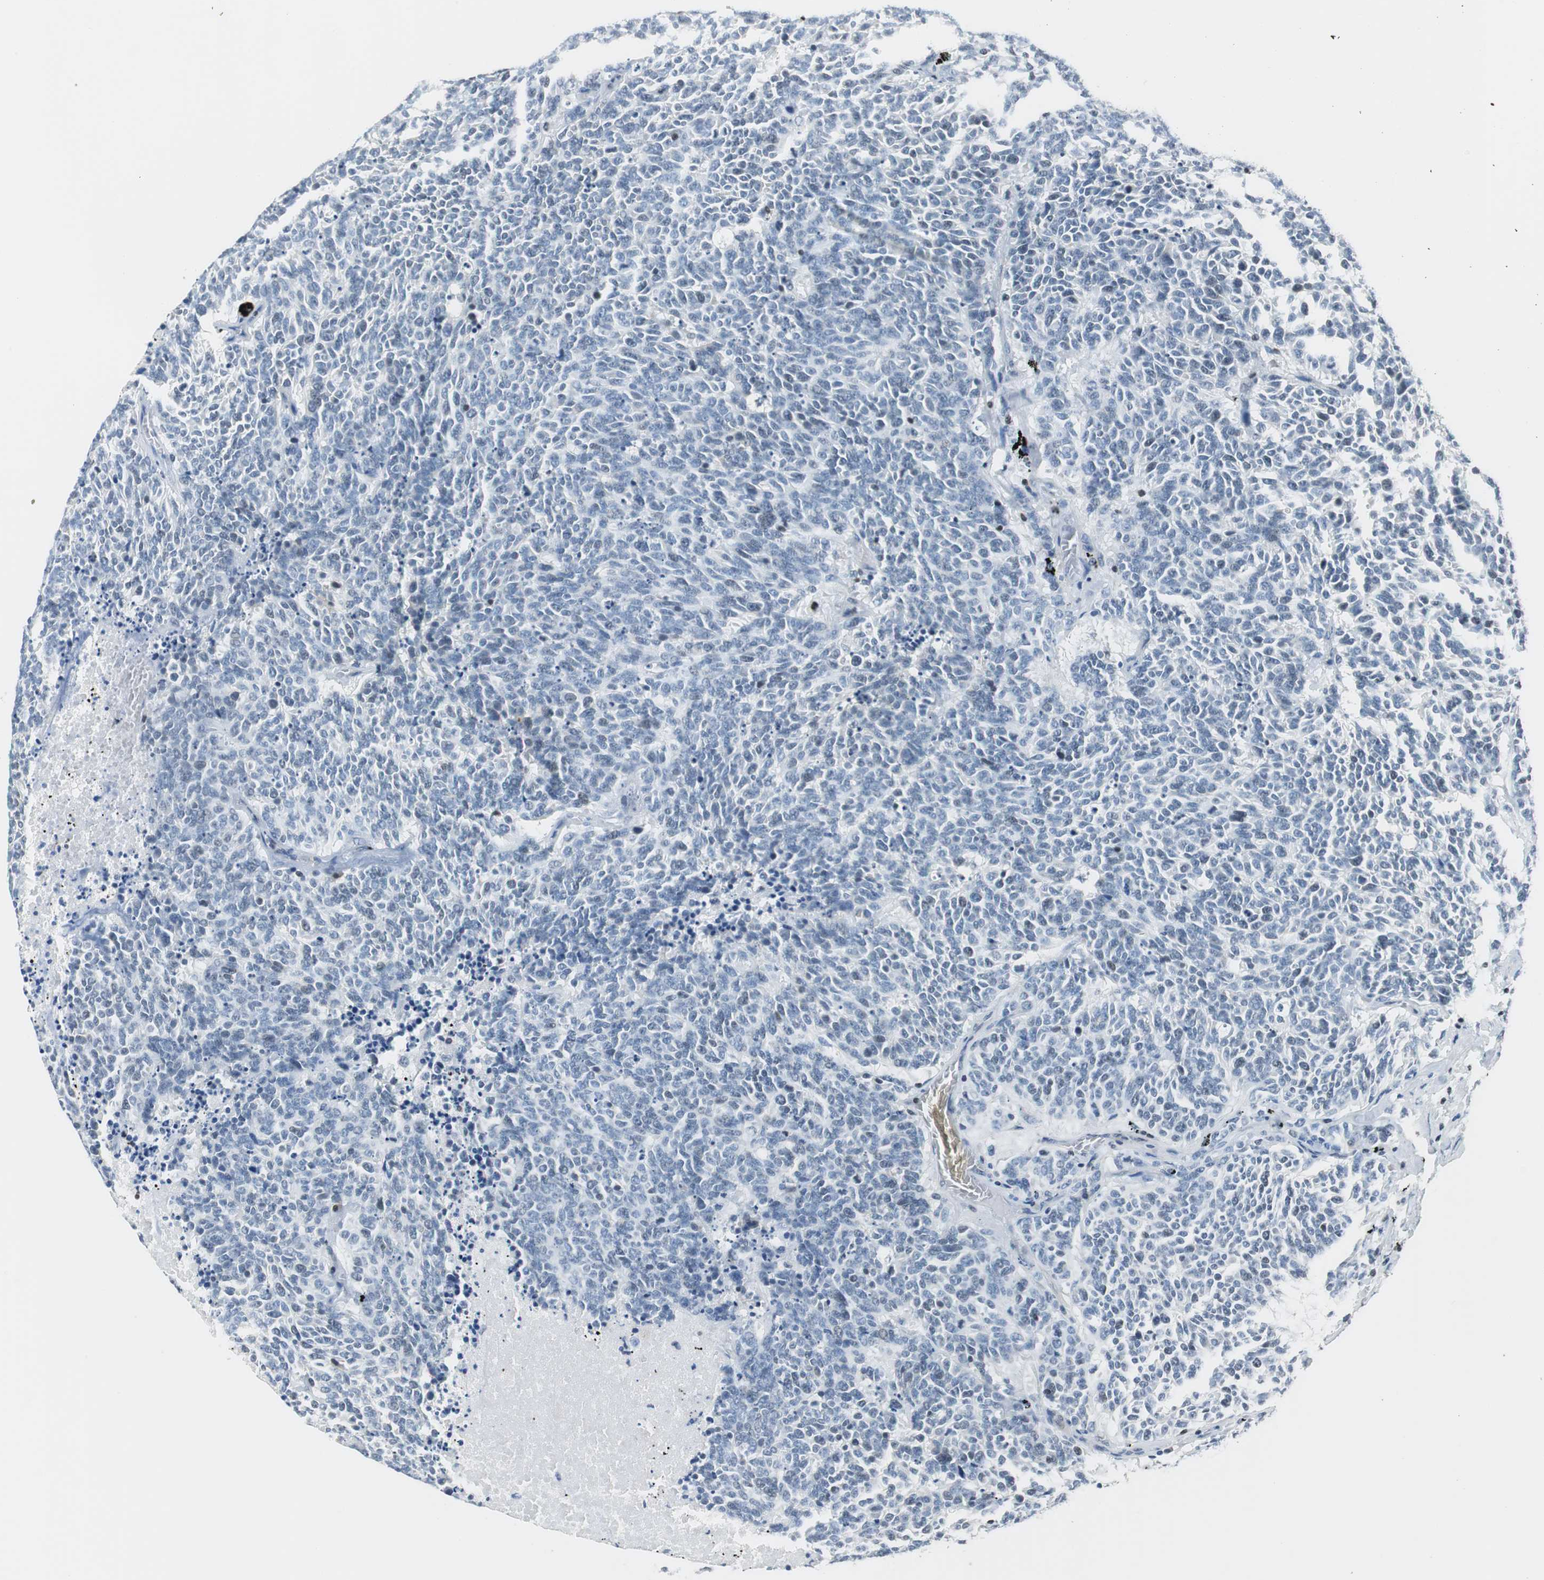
{"staining": {"intensity": "weak", "quantity": "<25%", "location": "nuclear"}, "tissue": "lung cancer", "cell_type": "Tumor cells", "image_type": "cancer", "snomed": [{"axis": "morphology", "description": "Neoplasm, malignant, NOS"}, {"axis": "topography", "description": "Lung"}], "caption": "High power microscopy image of an immunohistochemistry micrograph of lung cancer, revealing no significant expression in tumor cells.", "gene": "HCFC2", "patient": {"sex": "female", "age": 58}}